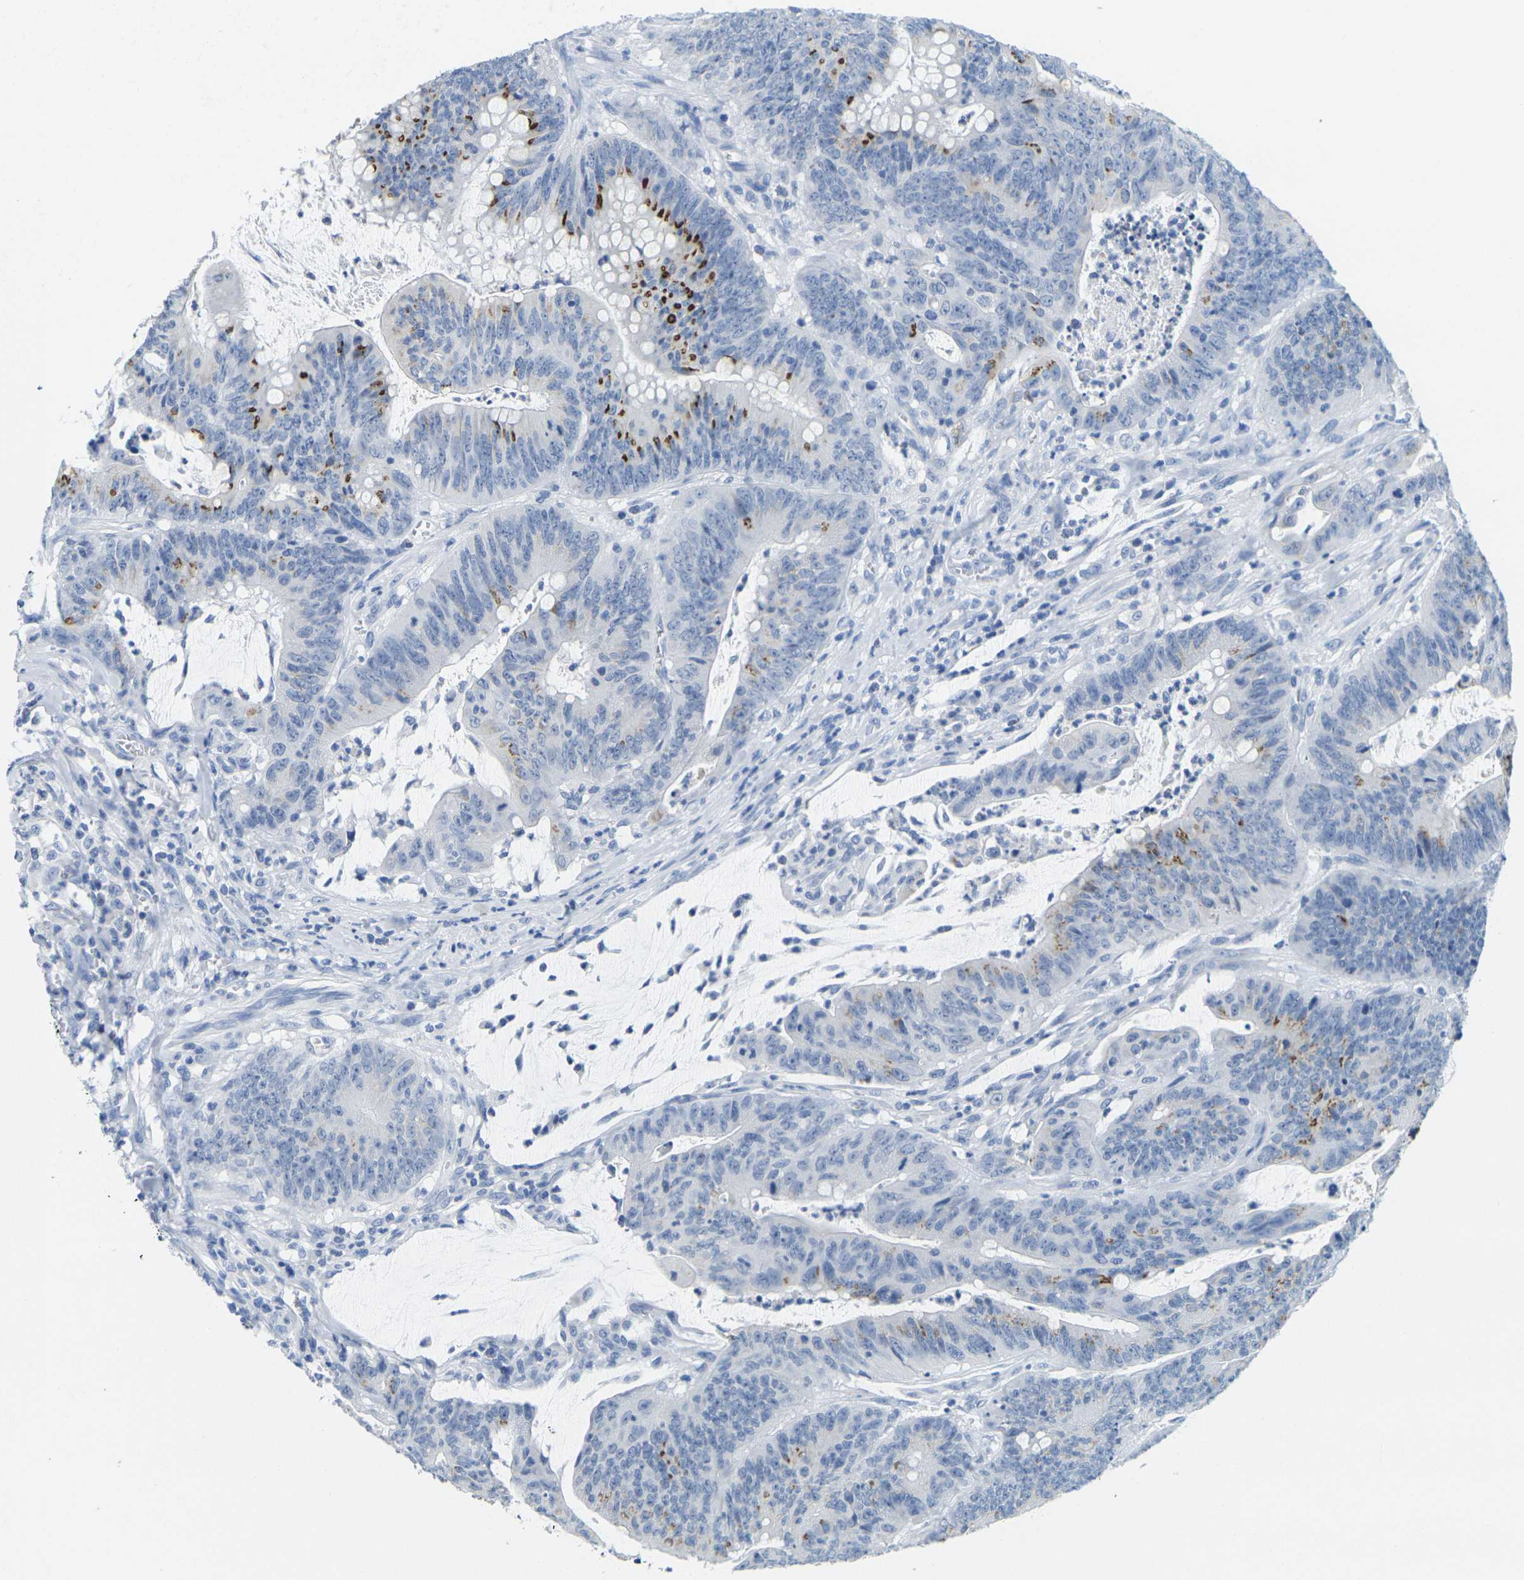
{"staining": {"intensity": "moderate", "quantity": "<25%", "location": "cytoplasmic/membranous"}, "tissue": "colorectal cancer", "cell_type": "Tumor cells", "image_type": "cancer", "snomed": [{"axis": "morphology", "description": "Adenocarcinoma, NOS"}, {"axis": "topography", "description": "Colon"}], "caption": "Colorectal adenocarcinoma tissue exhibits moderate cytoplasmic/membranous staining in approximately <25% of tumor cells, visualized by immunohistochemistry.", "gene": "FAM3D", "patient": {"sex": "male", "age": 45}}